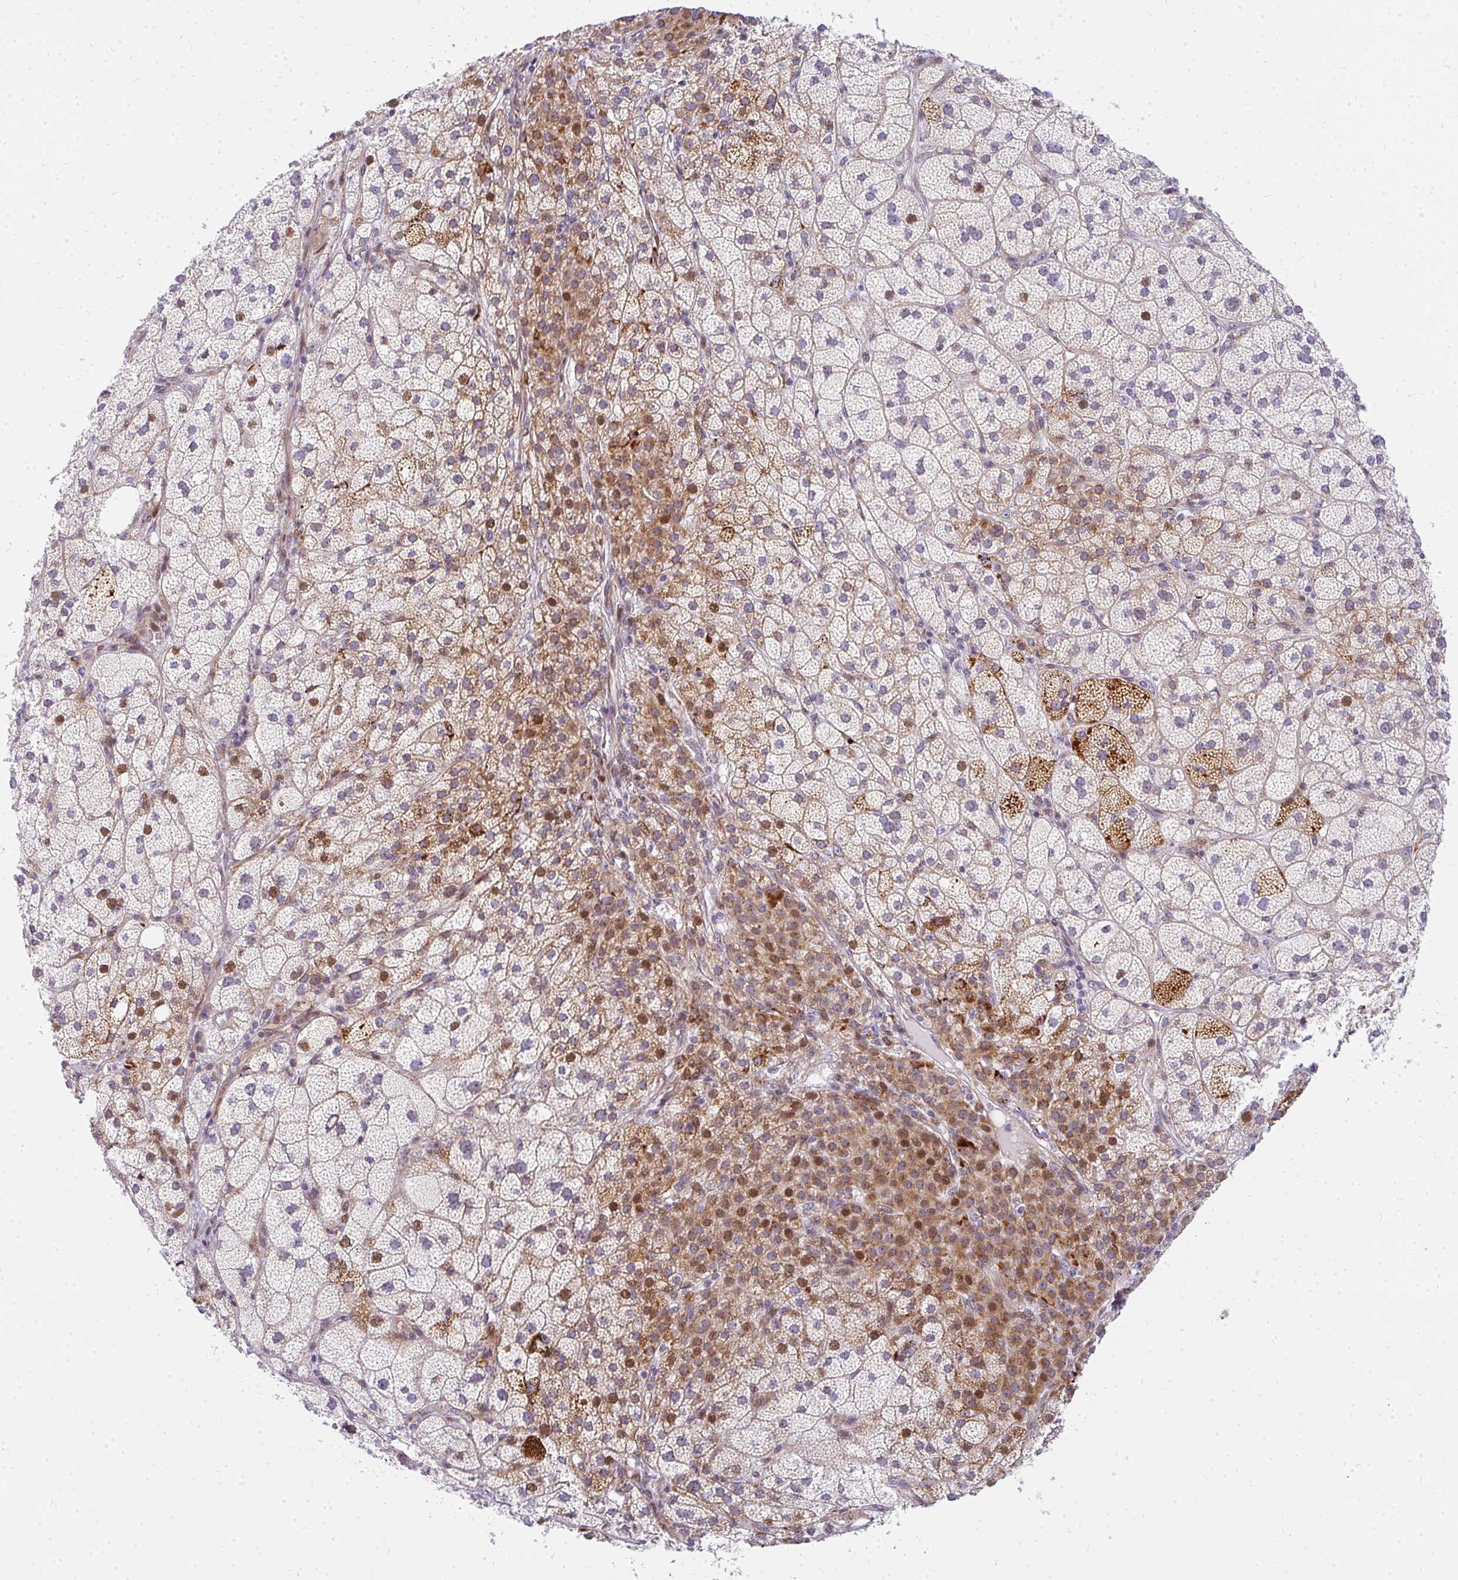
{"staining": {"intensity": "strong", "quantity": "25%-75%", "location": "cytoplasmic/membranous,nuclear"}, "tissue": "adrenal gland", "cell_type": "Glandular cells", "image_type": "normal", "snomed": [{"axis": "morphology", "description": "Normal tissue, NOS"}, {"axis": "topography", "description": "Adrenal gland"}], "caption": "Glandular cells exhibit high levels of strong cytoplasmic/membranous,nuclear staining in approximately 25%-75% of cells in unremarkable human adrenal gland. (Stains: DAB (3,3'-diaminobenzidine) in brown, nuclei in blue, Microscopy: brightfield microscopy at high magnification).", "gene": "PLA2G5", "patient": {"sex": "female", "age": 60}}